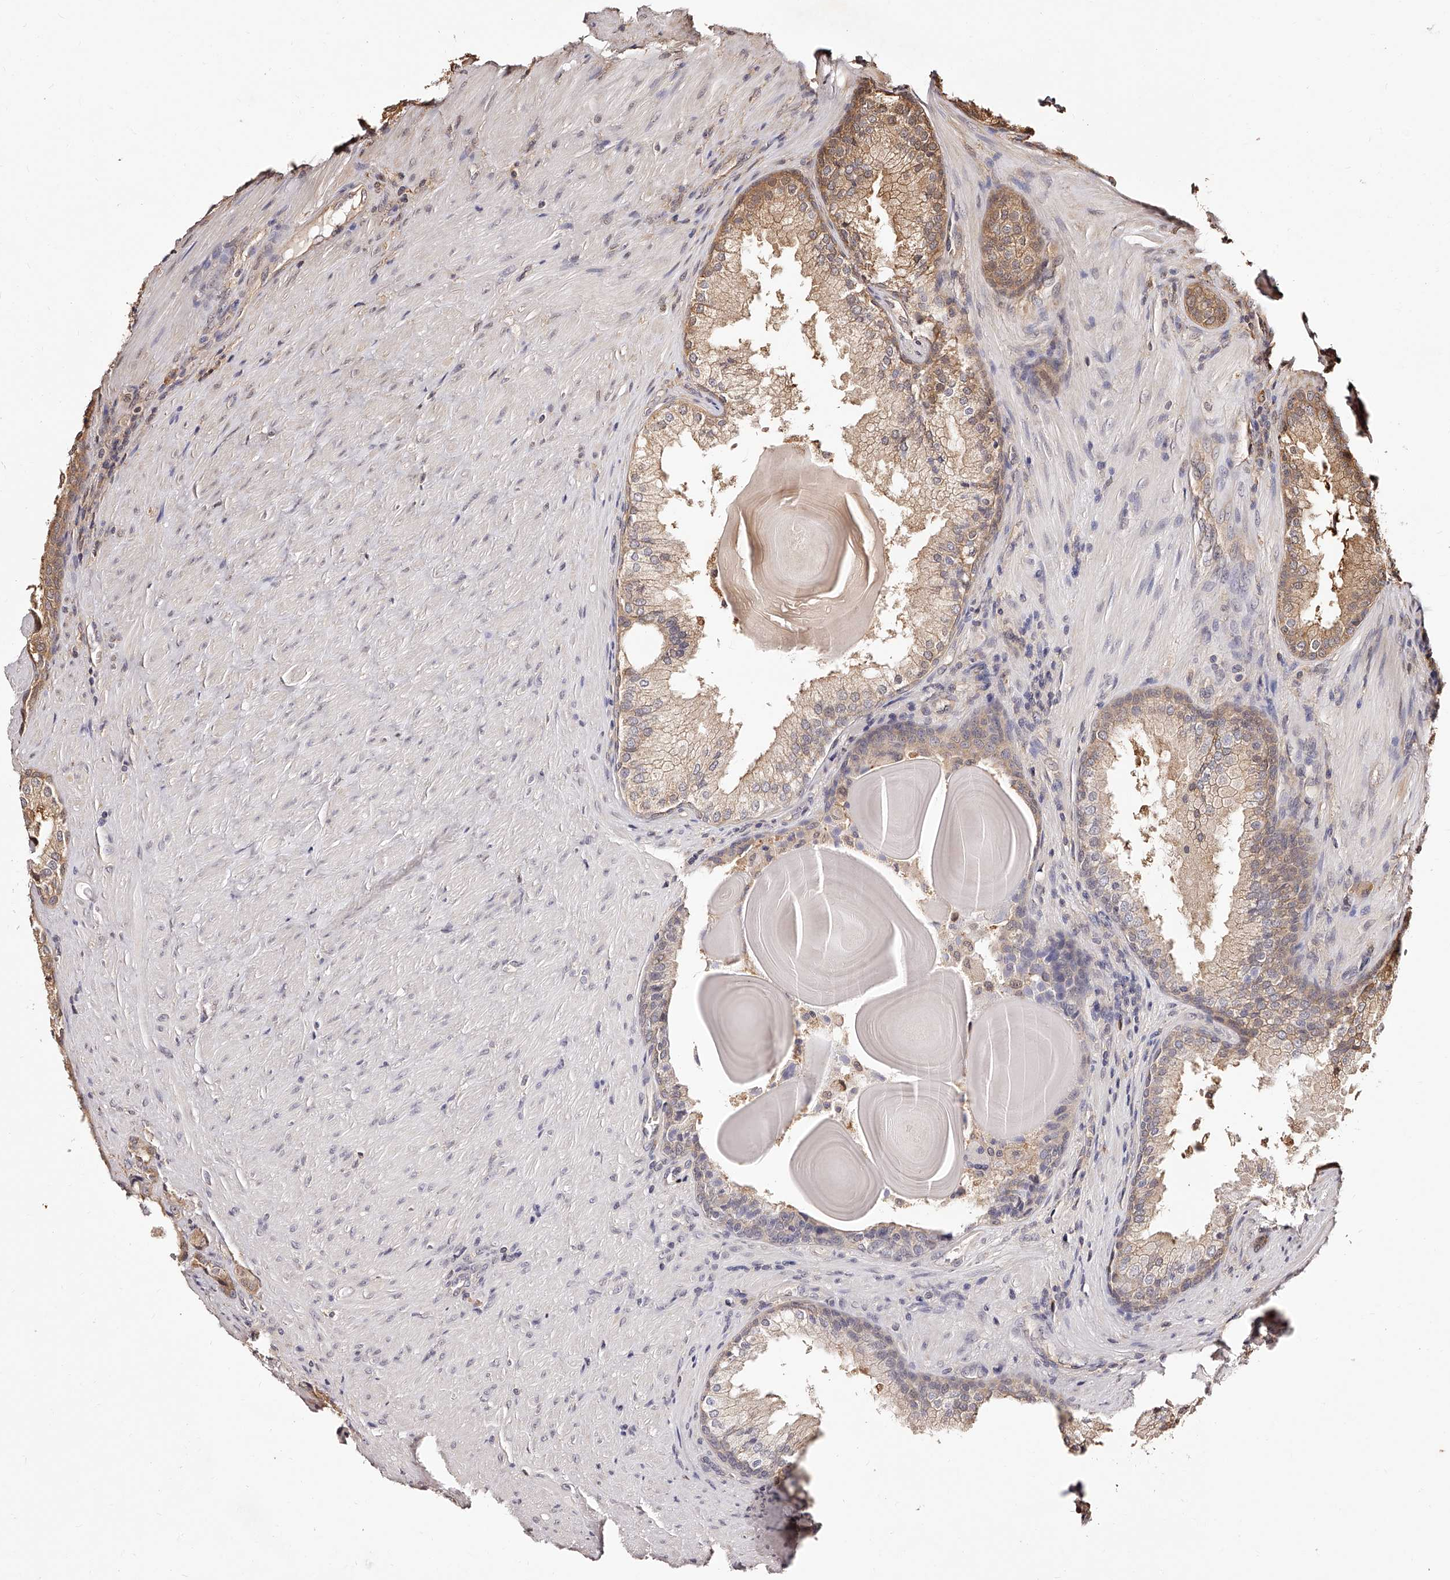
{"staining": {"intensity": "moderate", "quantity": "25%-75%", "location": "cytoplasmic/membranous"}, "tissue": "prostate cancer", "cell_type": "Tumor cells", "image_type": "cancer", "snomed": [{"axis": "morphology", "description": "Adenocarcinoma, High grade"}, {"axis": "topography", "description": "Prostate"}], "caption": "Prostate high-grade adenocarcinoma stained with immunohistochemistry reveals moderate cytoplasmic/membranous staining in about 25%-75% of tumor cells. The staining was performed using DAB to visualize the protein expression in brown, while the nuclei were stained in blue with hematoxylin (Magnification: 20x).", "gene": "ZNF582", "patient": {"sex": "male", "age": 60}}